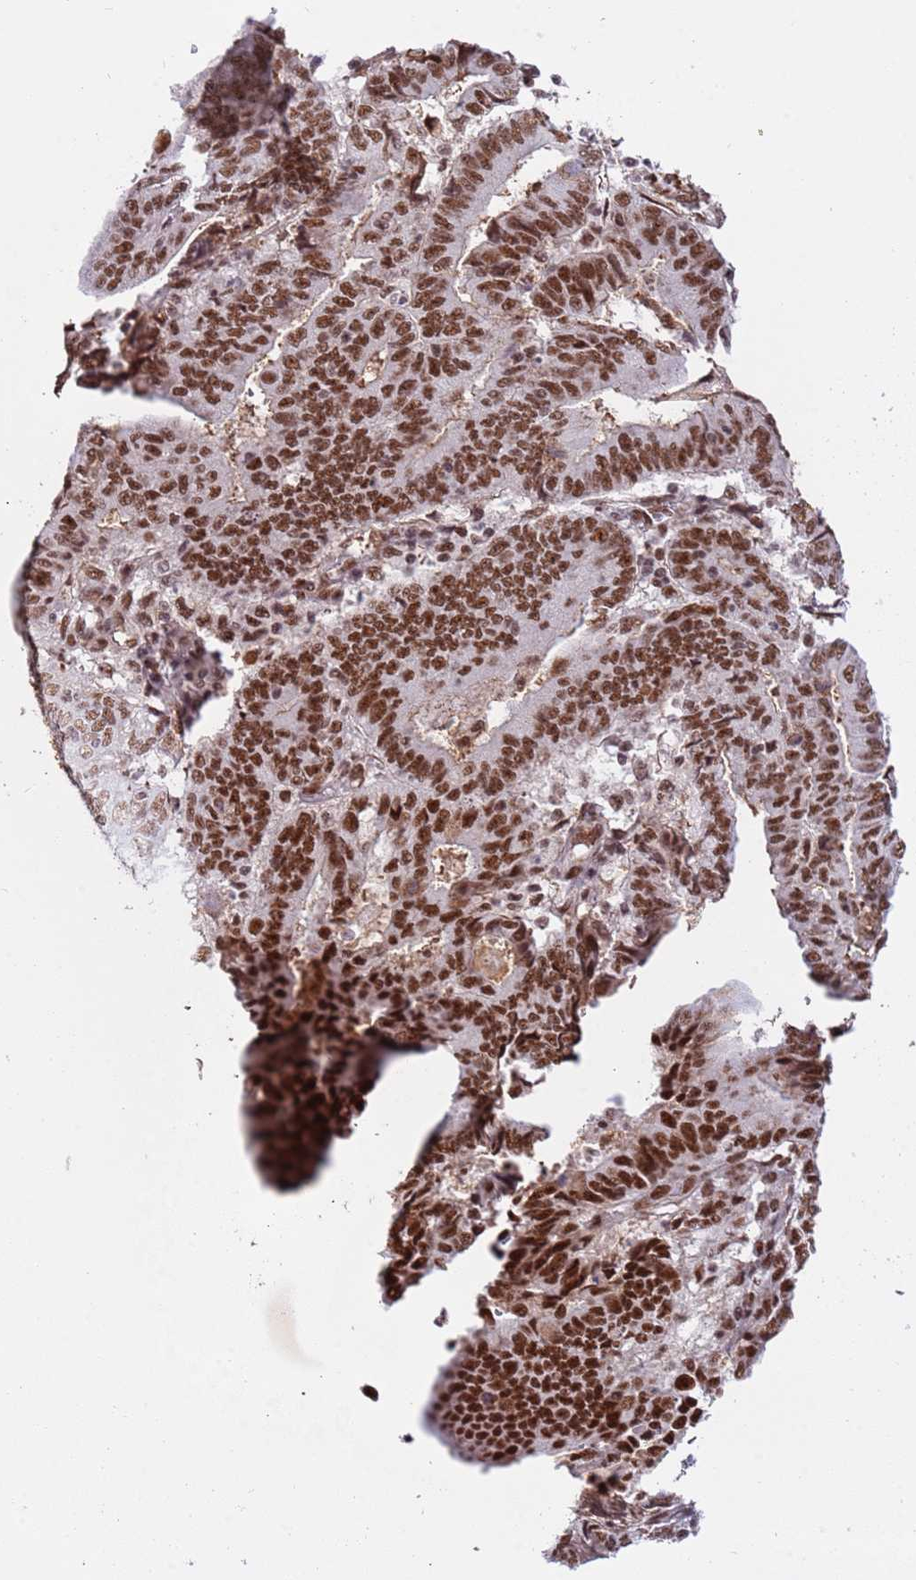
{"staining": {"intensity": "strong", "quantity": ">75%", "location": "nuclear"}, "tissue": "endometrial cancer", "cell_type": "Tumor cells", "image_type": "cancer", "snomed": [{"axis": "morphology", "description": "Adenocarcinoma, NOS"}, {"axis": "topography", "description": "Endometrium"}], "caption": "An image showing strong nuclear positivity in approximately >75% of tumor cells in adenocarcinoma (endometrial), as visualized by brown immunohistochemical staining.", "gene": "SRRT", "patient": {"sex": "female", "age": 70}}